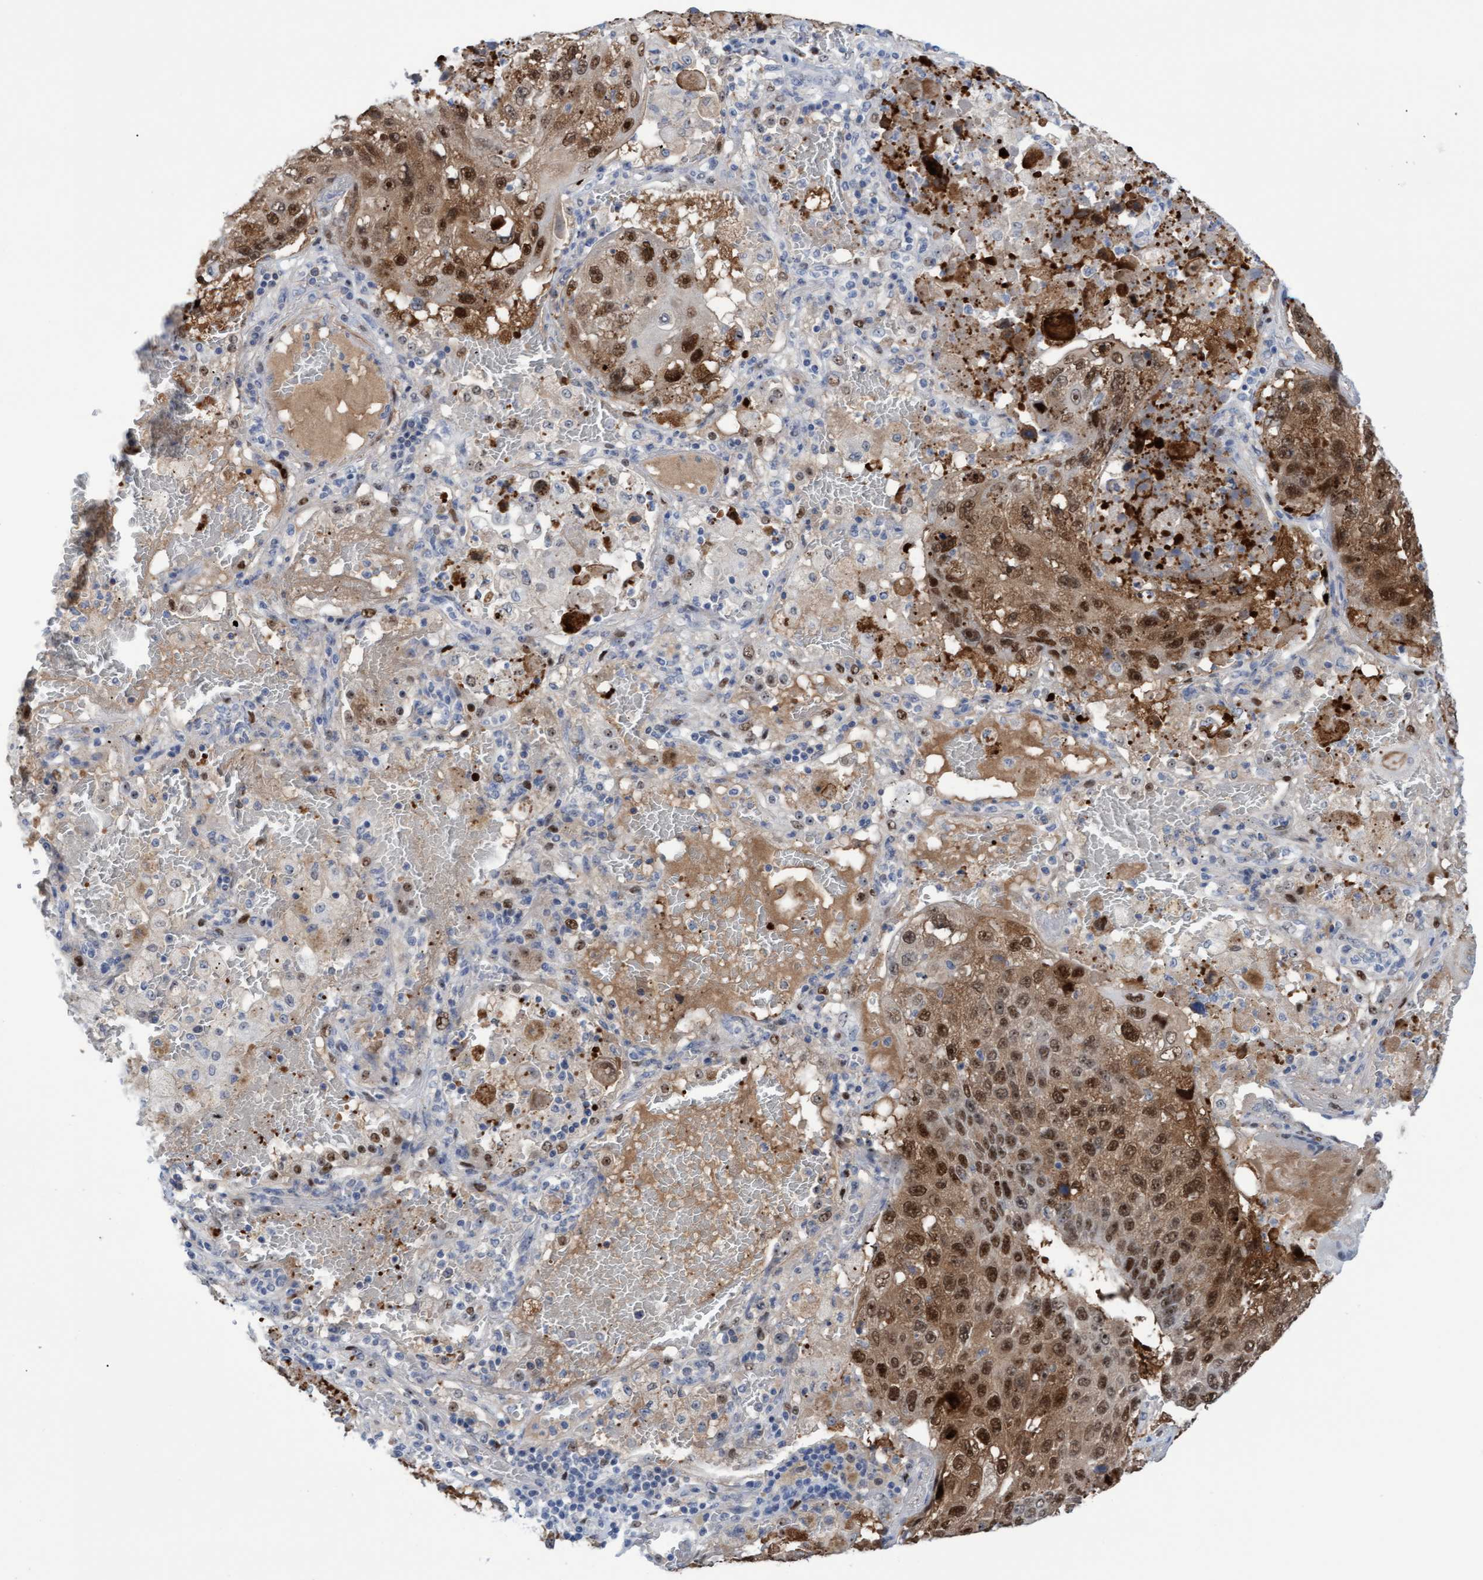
{"staining": {"intensity": "moderate", "quantity": ">75%", "location": "cytoplasmic/membranous,nuclear"}, "tissue": "lung cancer", "cell_type": "Tumor cells", "image_type": "cancer", "snomed": [{"axis": "morphology", "description": "Squamous cell carcinoma, NOS"}, {"axis": "topography", "description": "Lung"}], "caption": "Approximately >75% of tumor cells in lung cancer exhibit moderate cytoplasmic/membranous and nuclear protein expression as visualized by brown immunohistochemical staining.", "gene": "PINX1", "patient": {"sex": "male", "age": 61}}